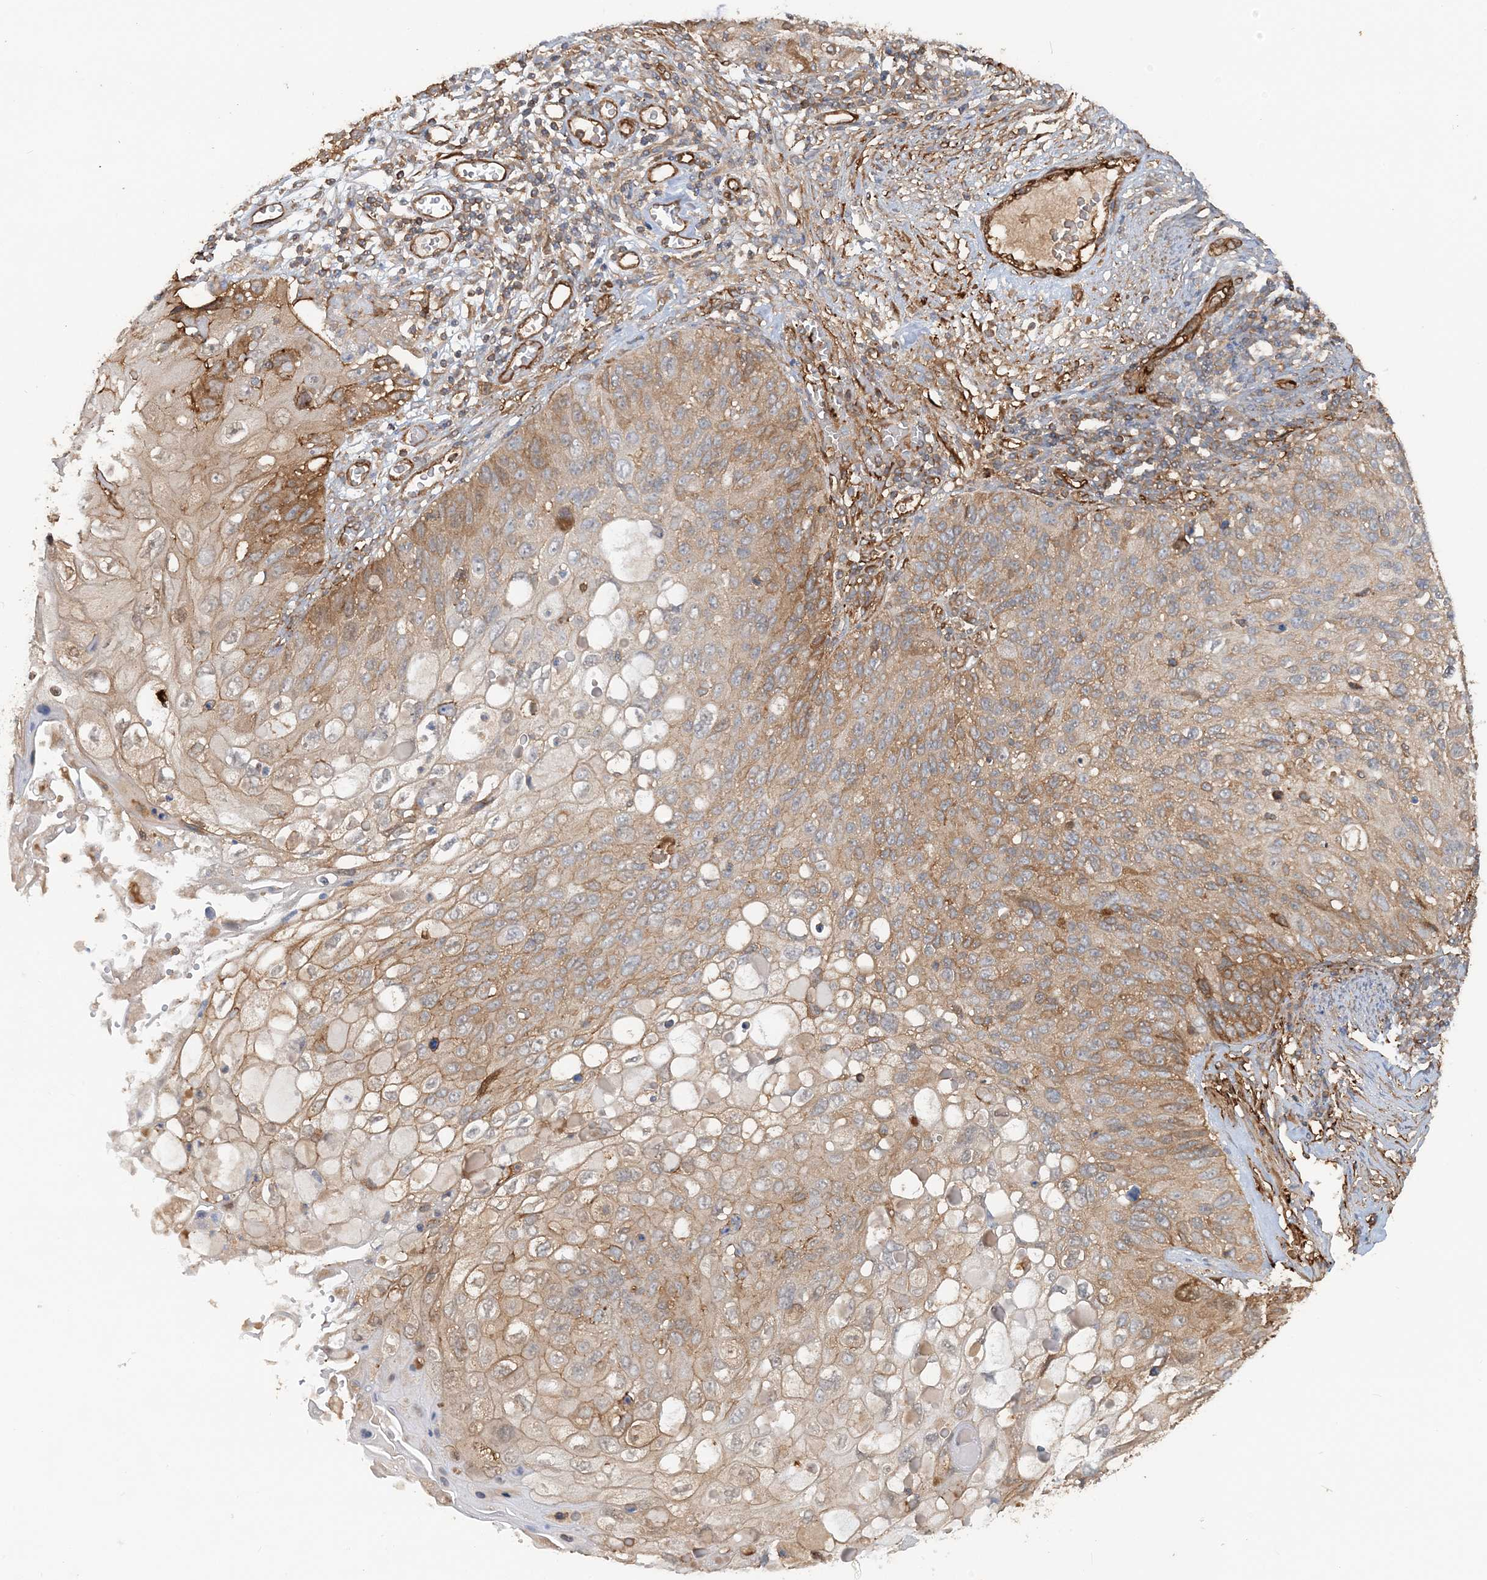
{"staining": {"intensity": "moderate", "quantity": "25%-75%", "location": "cytoplasmic/membranous"}, "tissue": "cervical cancer", "cell_type": "Tumor cells", "image_type": "cancer", "snomed": [{"axis": "morphology", "description": "Squamous cell carcinoma, NOS"}, {"axis": "topography", "description": "Cervix"}], "caption": "Immunohistochemistry photomicrograph of neoplastic tissue: human squamous cell carcinoma (cervical) stained using IHC exhibits medium levels of moderate protein expression localized specifically in the cytoplasmic/membranous of tumor cells, appearing as a cytoplasmic/membranous brown color.", "gene": "DSTN", "patient": {"sex": "female", "age": 70}}